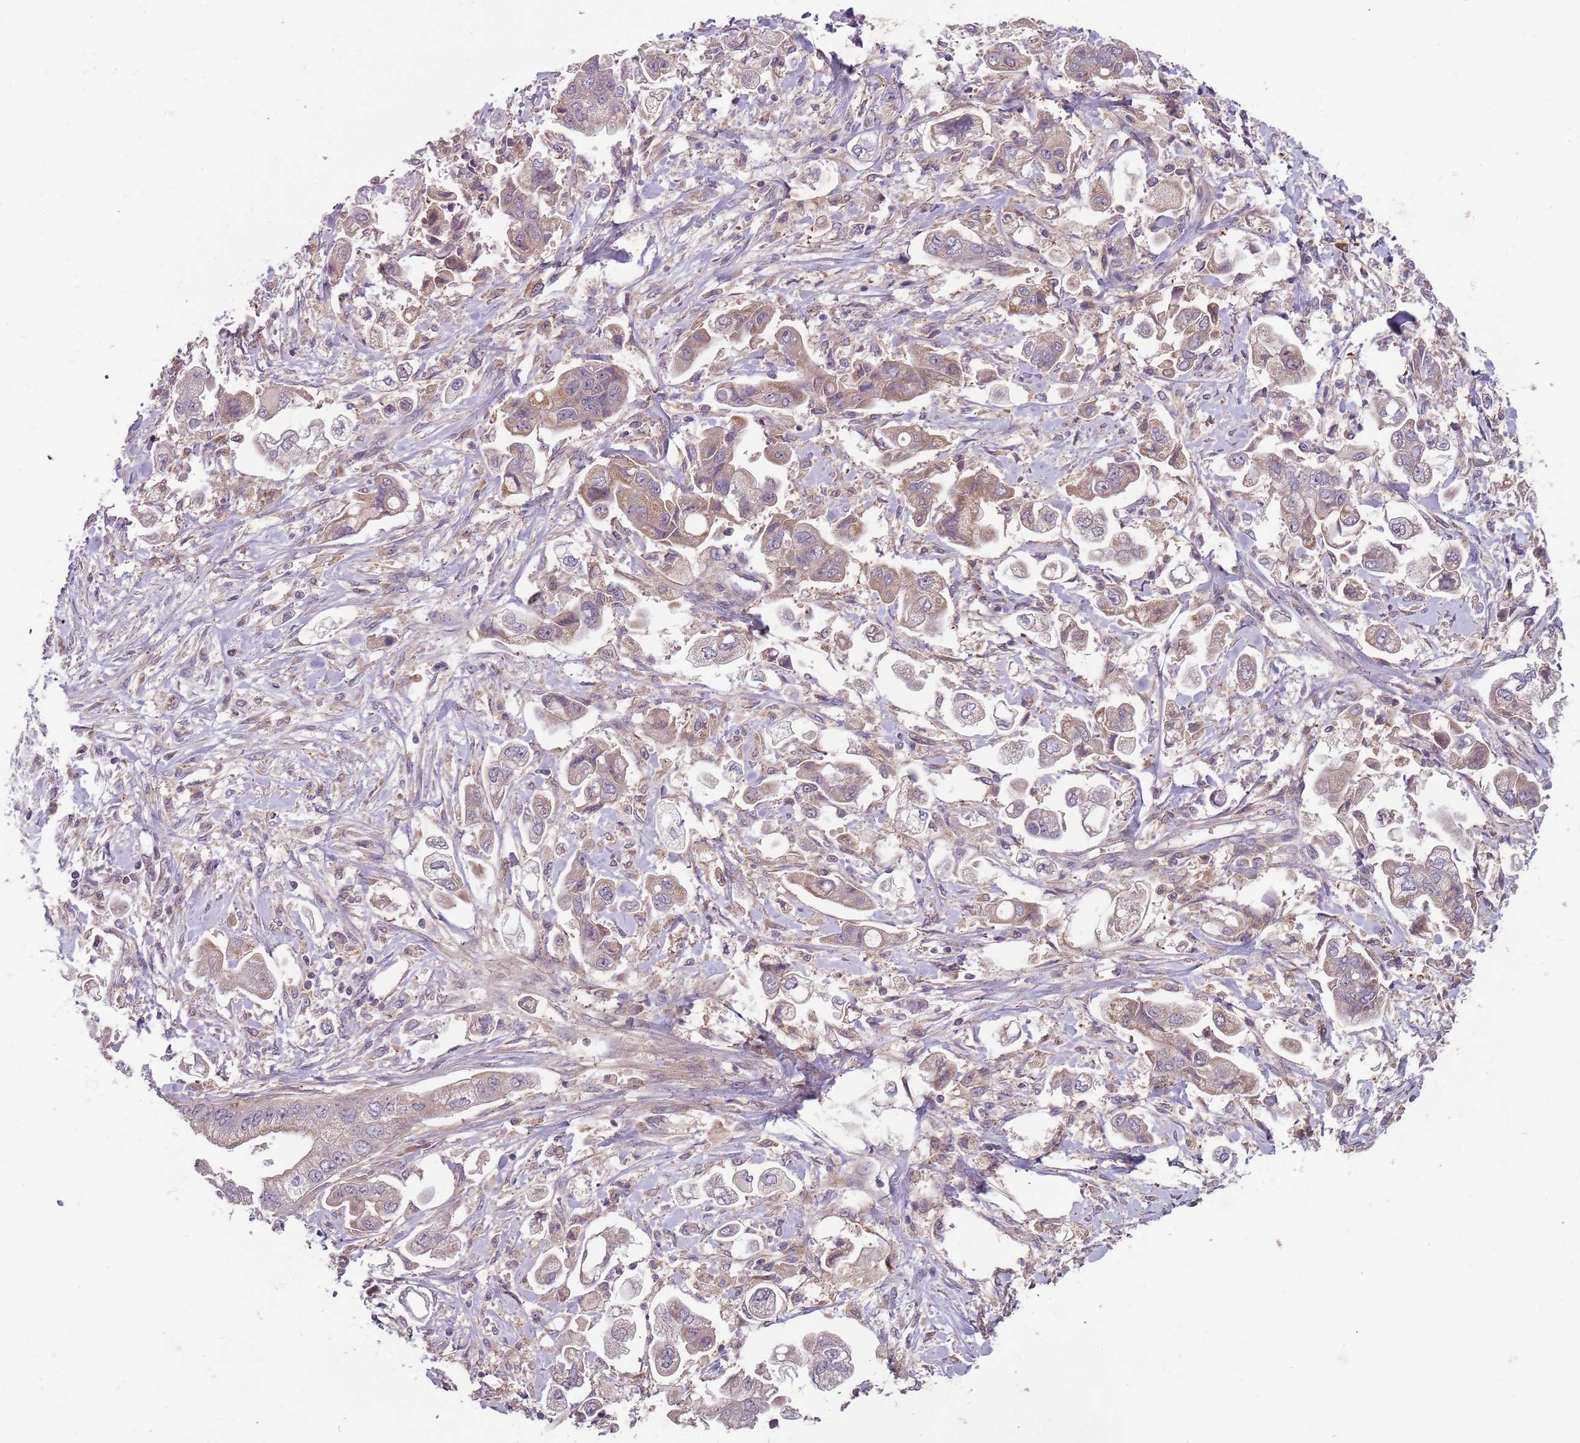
{"staining": {"intensity": "weak", "quantity": "25%-75%", "location": "cytoplasmic/membranous"}, "tissue": "stomach cancer", "cell_type": "Tumor cells", "image_type": "cancer", "snomed": [{"axis": "morphology", "description": "Adenocarcinoma, NOS"}, {"axis": "topography", "description": "Stomach"}], "caption": "This is a micrograph of IHC staining of stomach cancer, which shows weak staining in the cytoplasmic/membranous of tumor cells.", "gene": "FECH", "patient": {"sex": "male", "age": 62}}